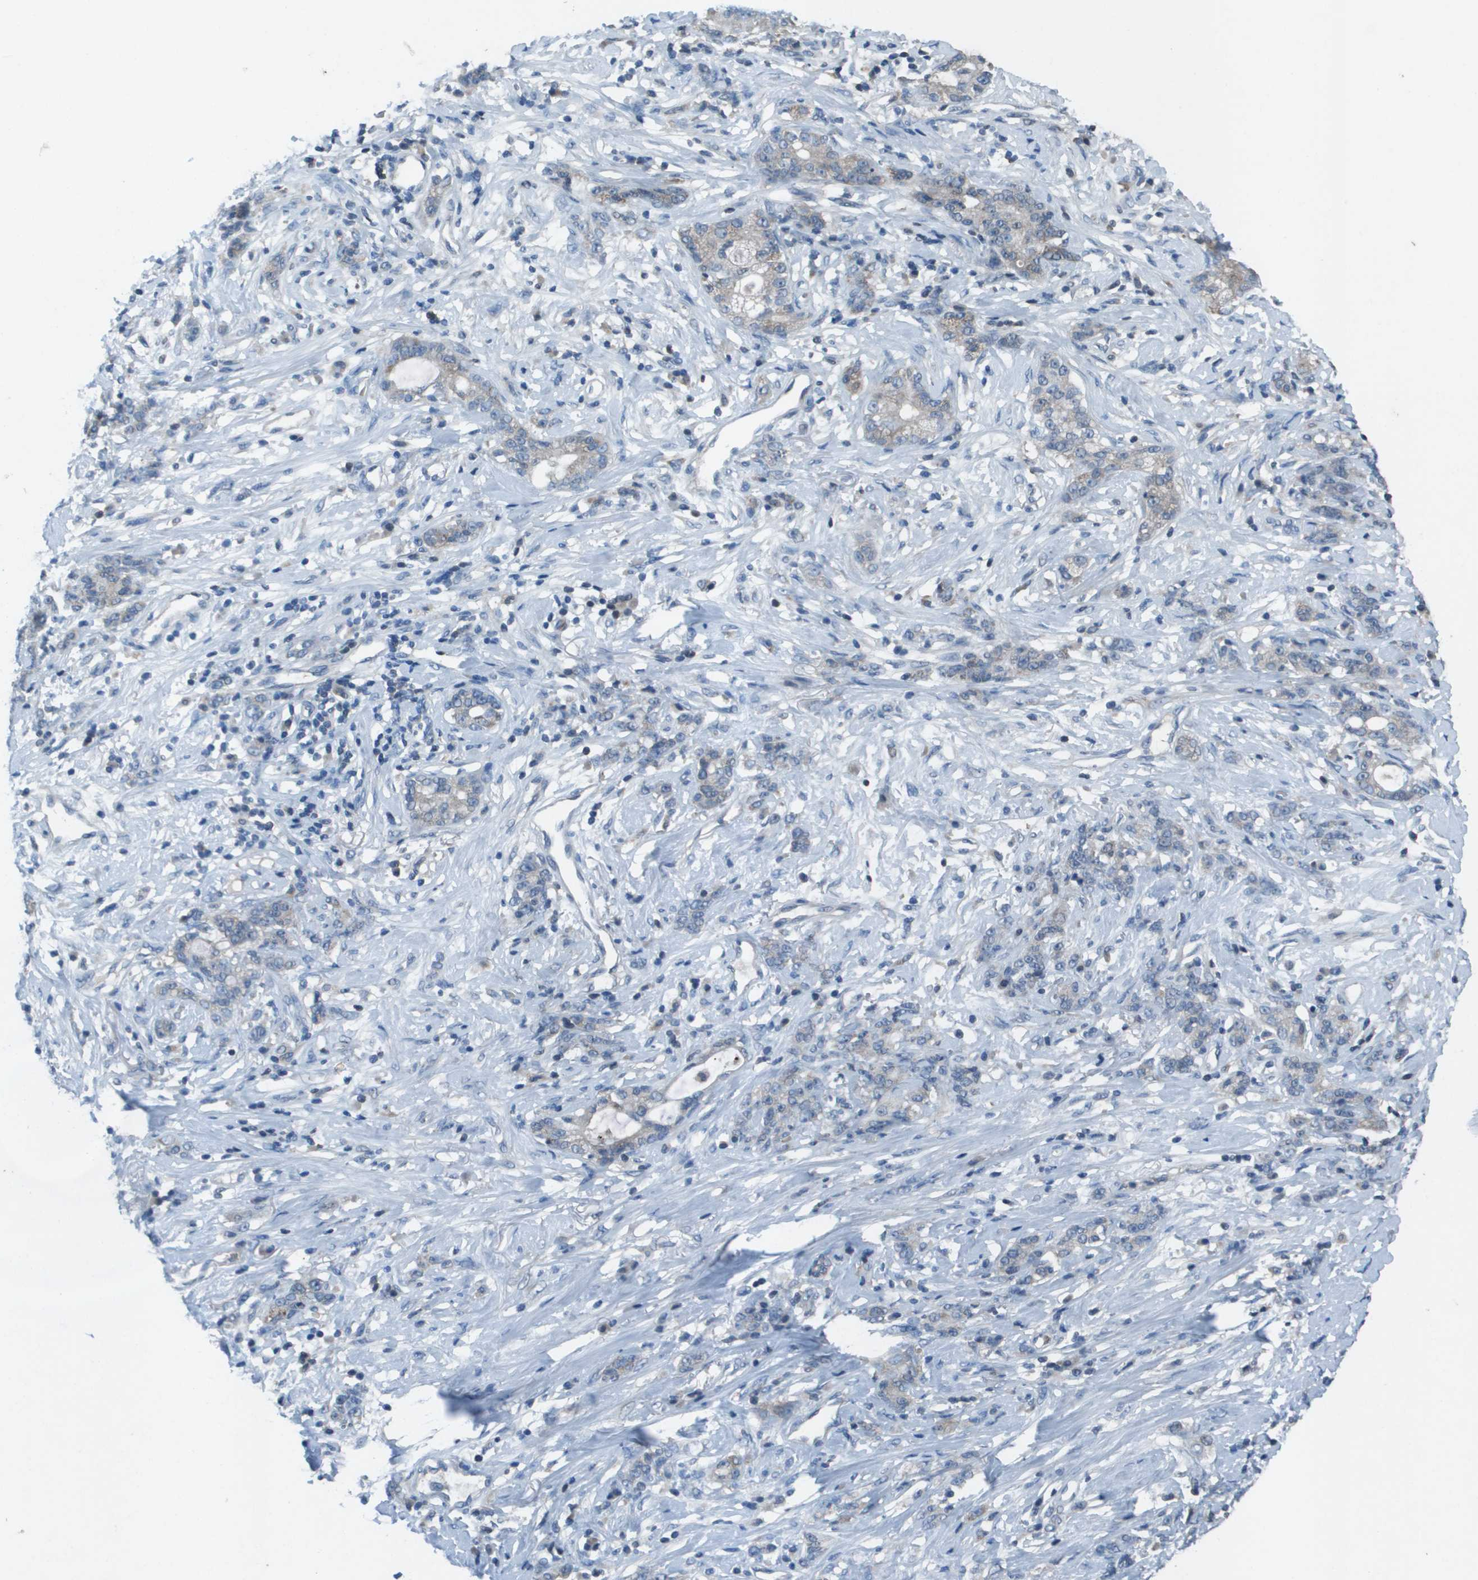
{"staining": {"intensity": "weak", "quantity": "<25%", "location": "cytoplasmic/membranous"}, "tissue": "stomach cancer", "cell_type": "Tumor cells", "image_type": "cancer", "snomed": [{"axis": "morphology", "description": "Adenocarcinoma, NOS"}, {"axis": "topography", "description": "Stomach, lower"}], "caption": "This is an immunohistochemistry micrograph of stomach adenocarcinoma. There is no staining in tumor cells.", "gene": "CAMK4", "patient": {"sex": "male", "age": 88}}